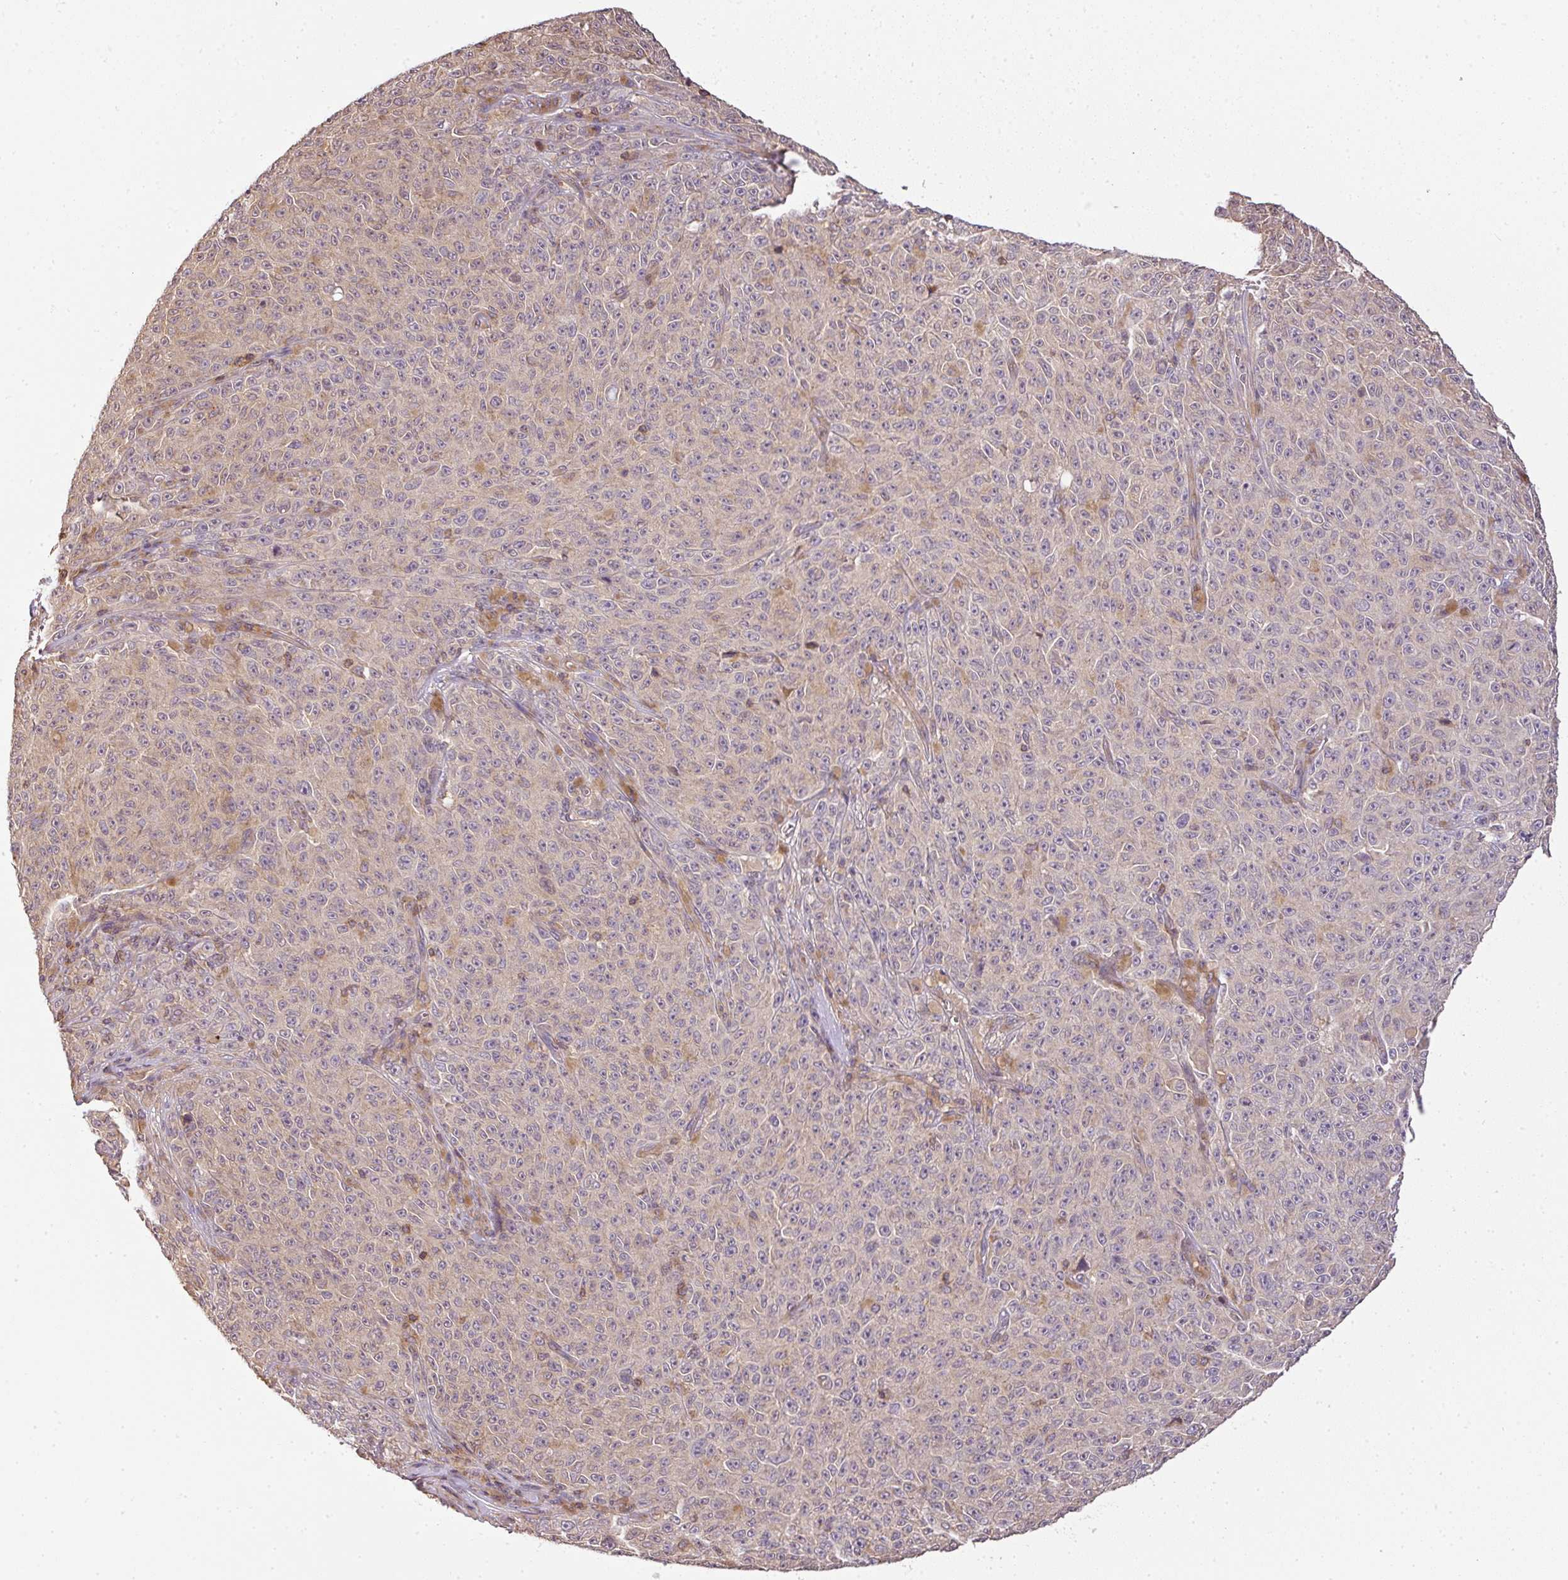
{"staining": {"intensity": "weak", "quantity": "<25%", "location": "cytoplasmic/membranous"}, "tissue": "melanoma", "cell_type": "Tumor cells", "image_type": "cancer", "snomed": [{"axis": "morphology", "description": "Malignant melanoma, NOS"}, {"axis": "topography", "description": "Skin"}], "caption": "An immunohistochemistry micrograph of melanoma is shown. There is no staining in tumor cells of melanoma. (DAB IHC with hematoxylin counter stain).", "gene": "TCL1B", "patient": {"sex": "female", "age": 82}}